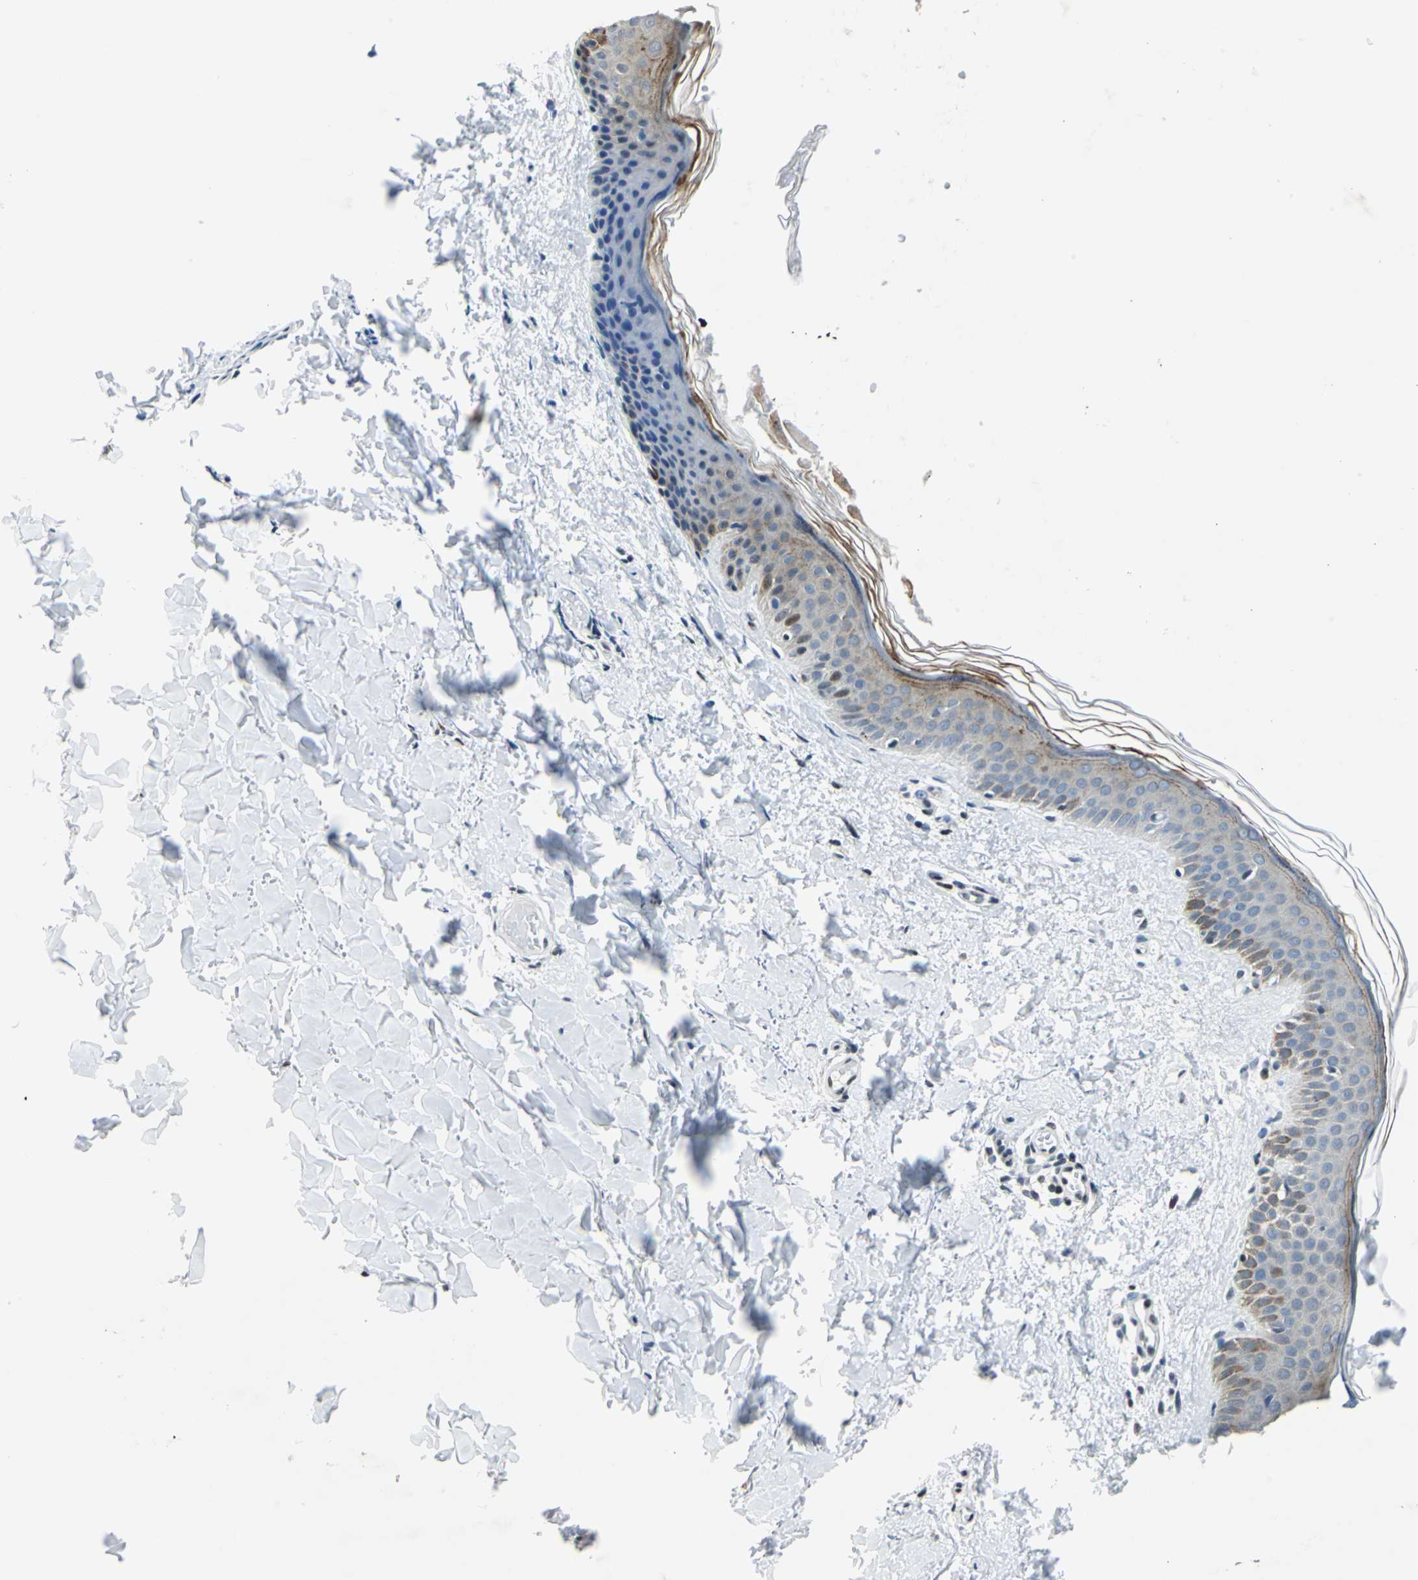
{"staining": {"intensity": "negative", "quantity": "none", "location": "none"}, "tissue": "skin", "cell_type": "Fibroblasts", "image_type": "normal", "snomed": [{"axis": "morphology", "description": "Normal tissue, NOS"}, {"axis": "topography", "description": "Skin"}], "caption": "Immunohistochemistry micrograph of benign human skin stained for a protein (brown), which reveals no positivity in fibroblasts.", "gene": "HCFC2", "patient": {"sex": "female", "age": 56}}